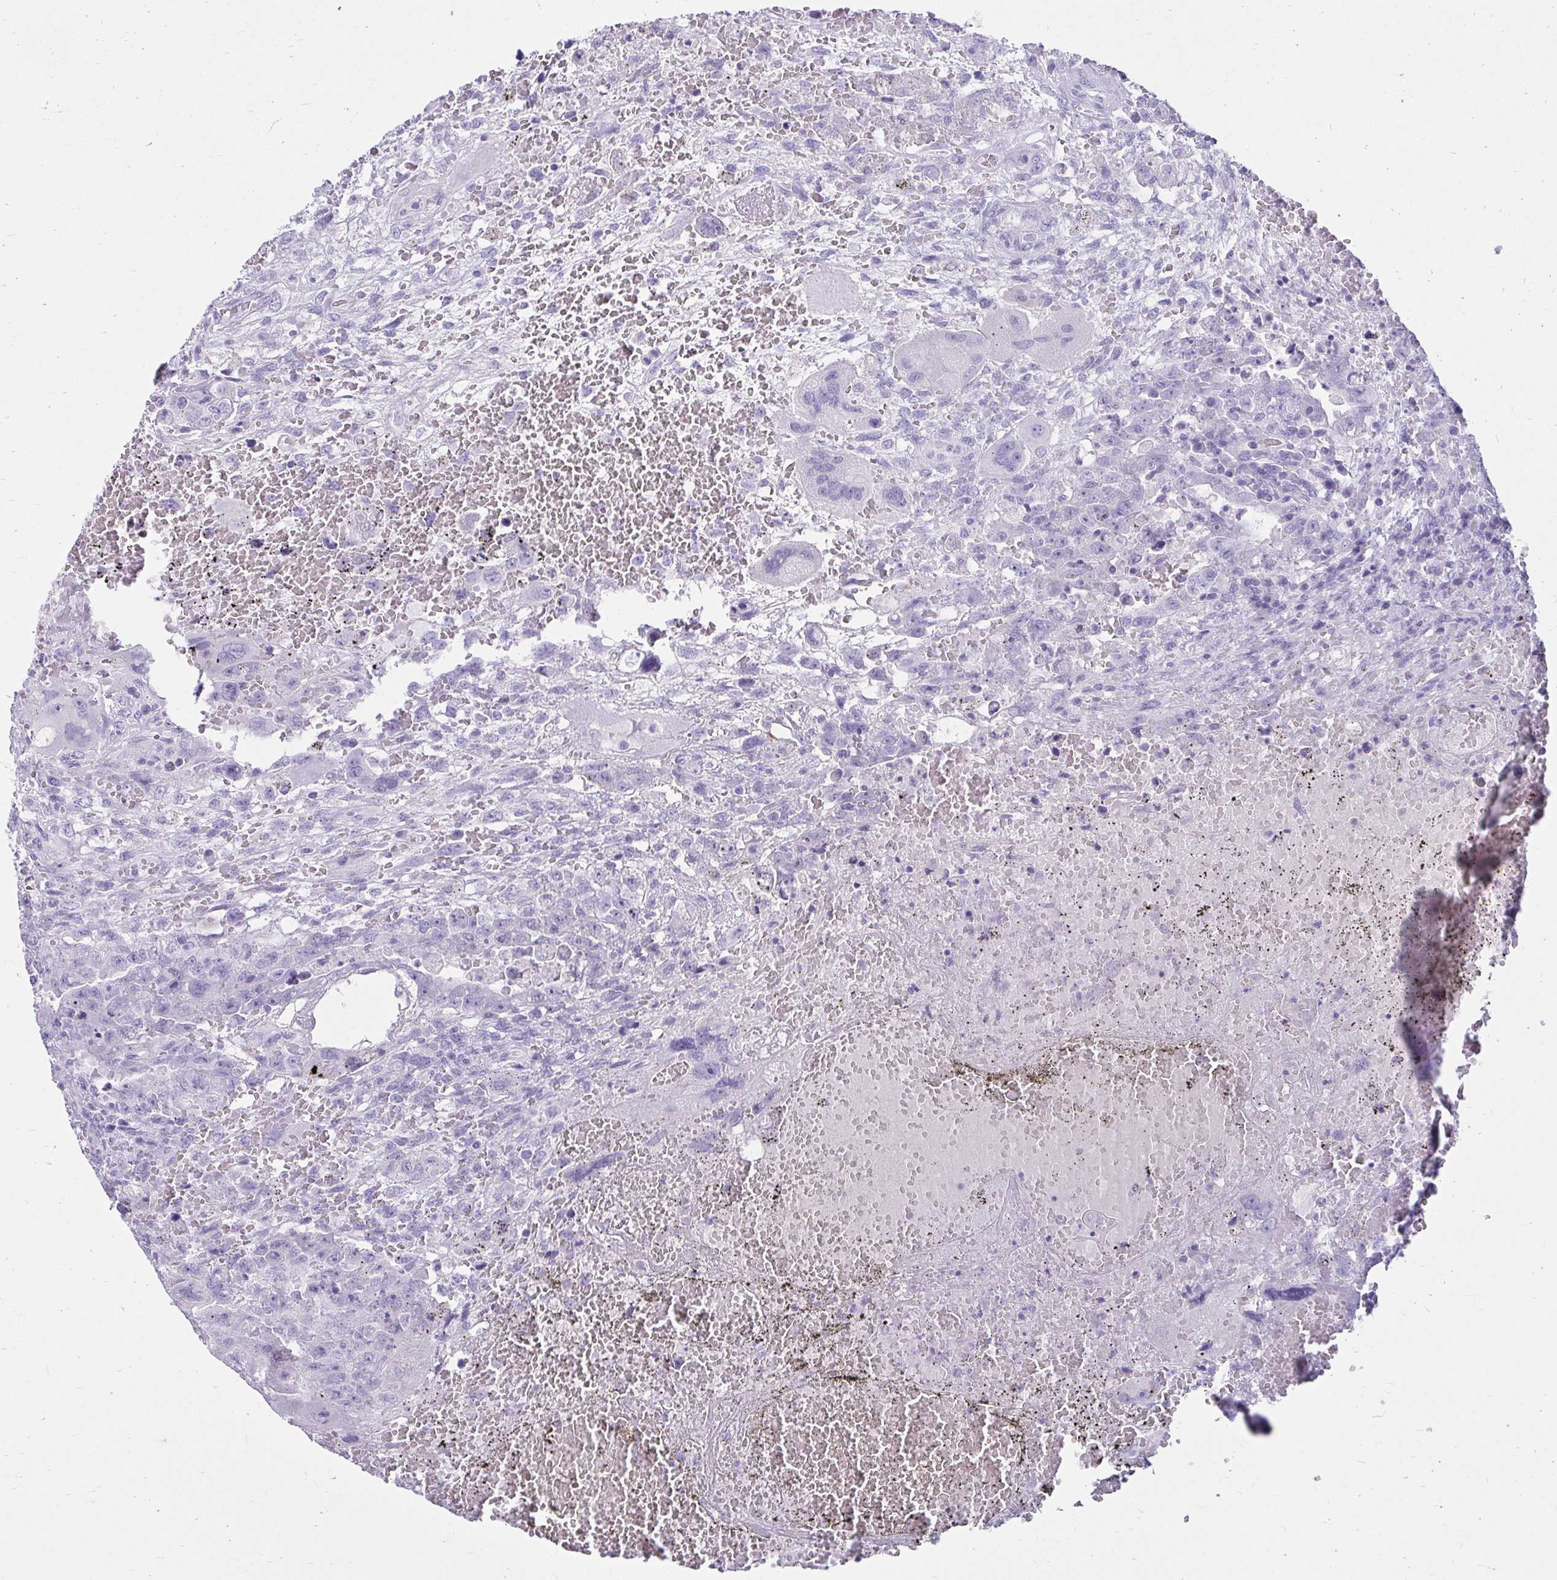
{"staining": {"intensity": "negative", "quantity": "none", "location": "none"}, "tissue": "testis cancer", "cell_type": "Tumor cells", "image_type": "cancer", "snomed": [{"axis": "morphology", "description": "Carcinoma, Embryonal, NOS"}, {"axis": "topography", "description": "Testis"}], "caption": "The photomicrograph reveals no significant positivity in tumor cells of testis cancer. (Immunohistochemistry (ihc), brightfield microscopy, high magnification).", "gene": "ATP4B", "patient": {"sex": "male", "age": 26}}